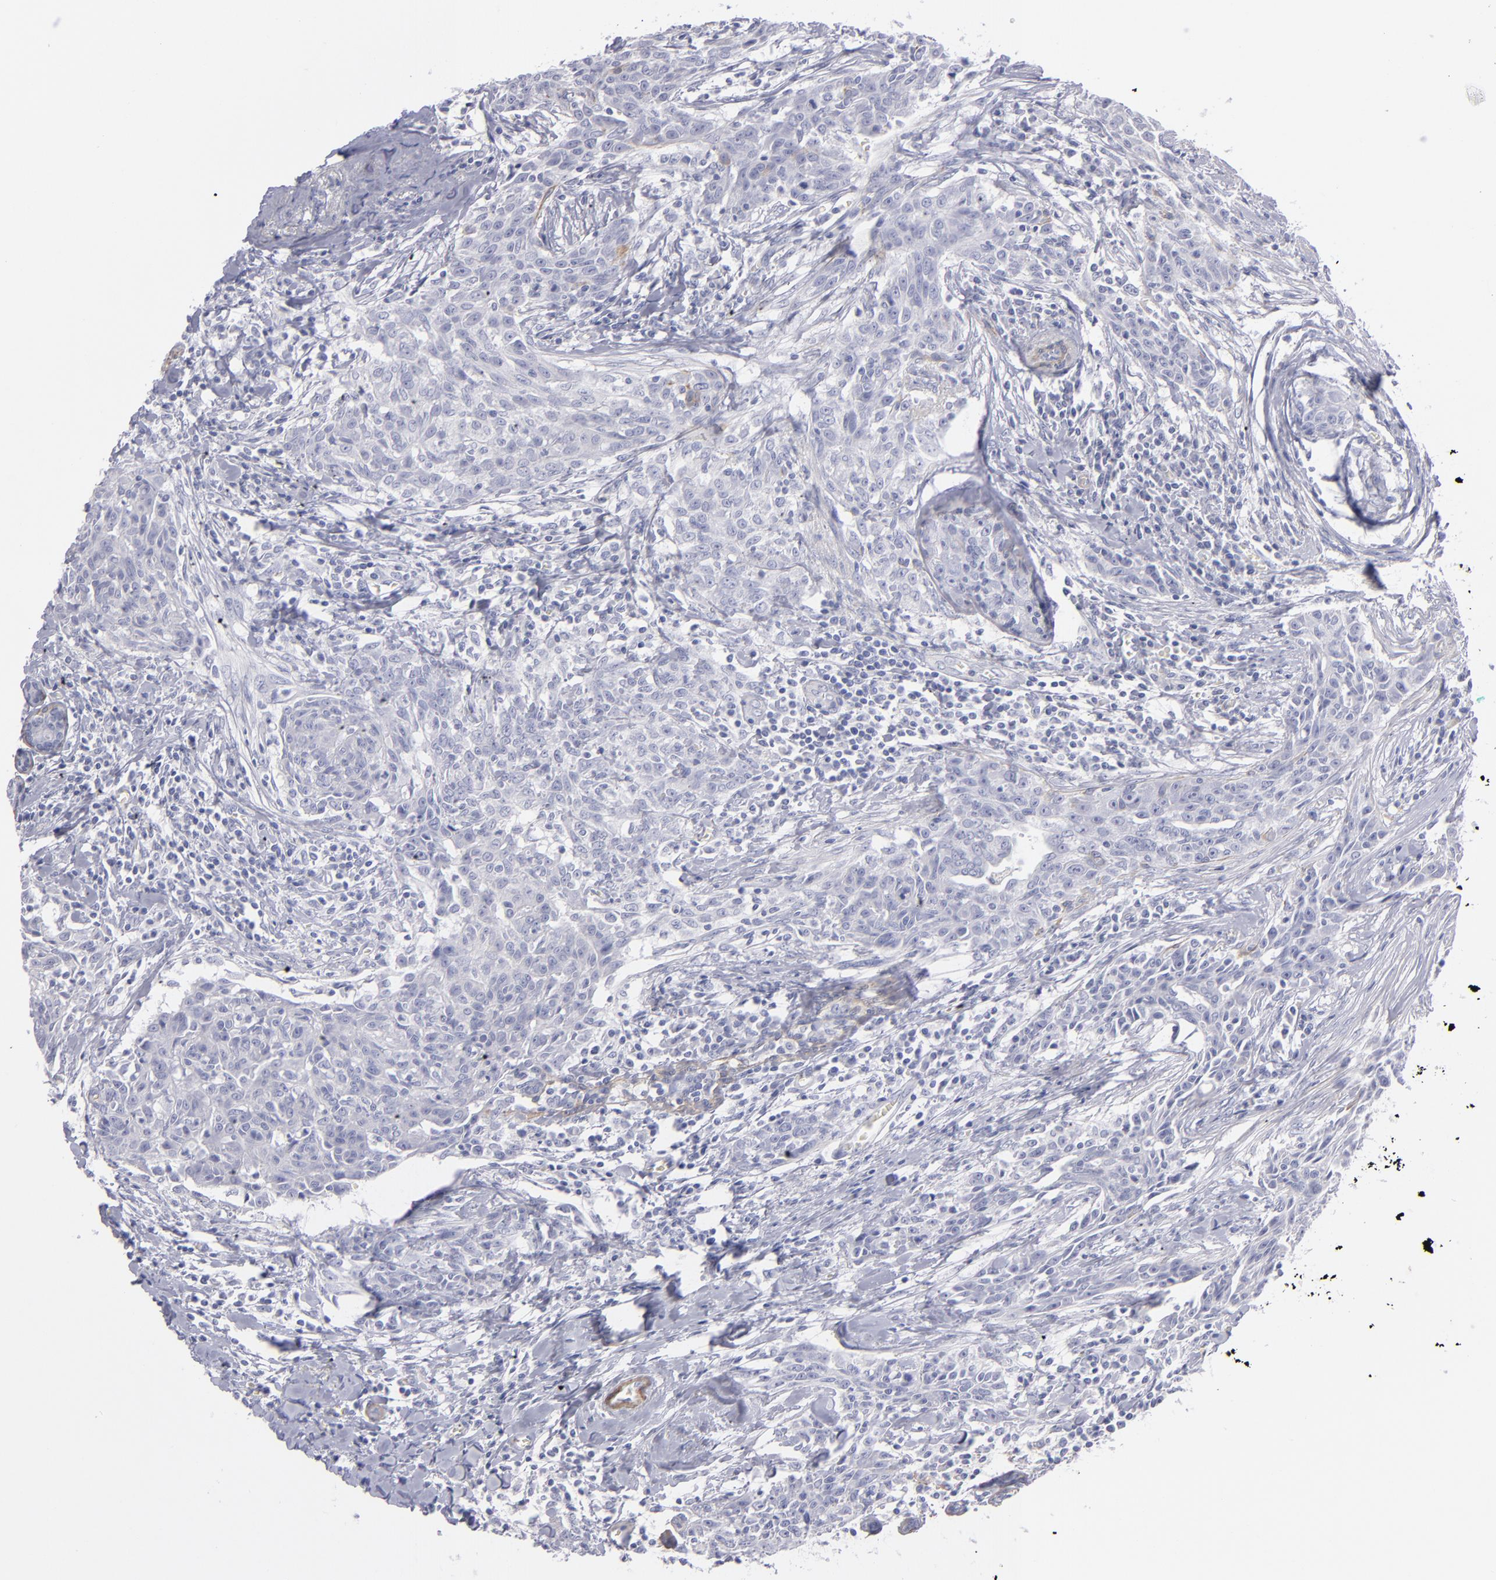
{"staining": {"intensity": "negative", "quantity": "none", "location": "none"}, "tissue": "breast cancer", "cell_type": "Tumor cells", "image_type": "cancer", "snomed": [{"axis": "morphology", "description": "Duct carcinoma"}, {"axis": "topography", "description": "Breast"}], "caption": "This is an immunohistochemistry image of breast invasive ductal carcinoma. There is no staining in tumor cells.", "gene": "MYH11", "patient": {"sex": "female", "age": 50}}